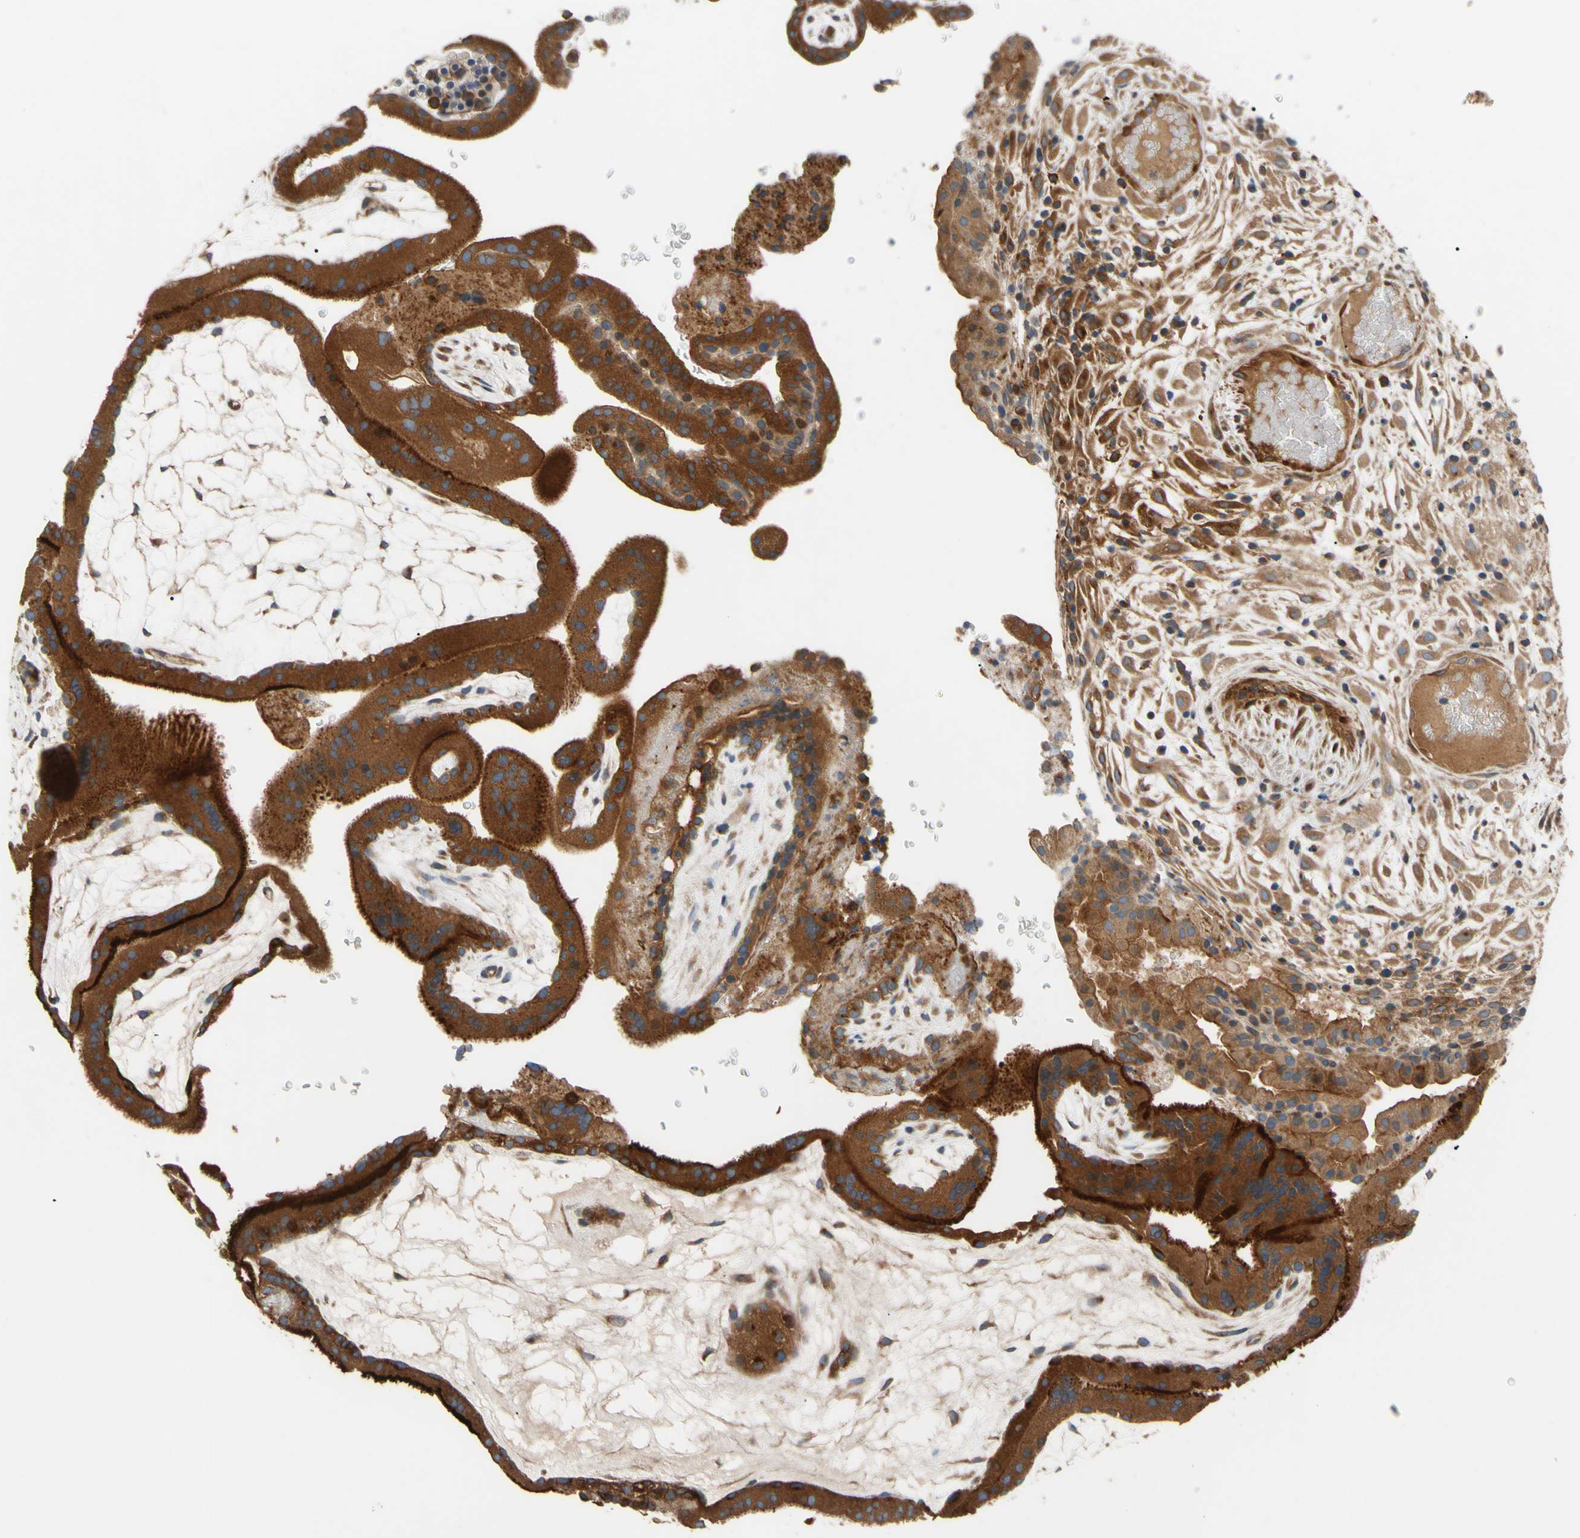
{"staining": {"intensity": "moderate", "quantity": ">75%", "location": "cytoplasmic/membranous"}, "tissue": "placenta", "cell_type": "Decidual cells", "image_type": "normal", "snomed": [{"axis": "morphology", "description": "Normal tissue, NOS"}, {"axis": "topography", "description": "Placenta"}], "caption": "A brown stain shows moderate cytoplasmic/membranous positivity of a protein in decidual cells of normal placenta. (Brightfield microscopy of DAB IHC at high magnification).", "gene": "SPTLC1", "patient": {"sex": "female", "age": 19}}